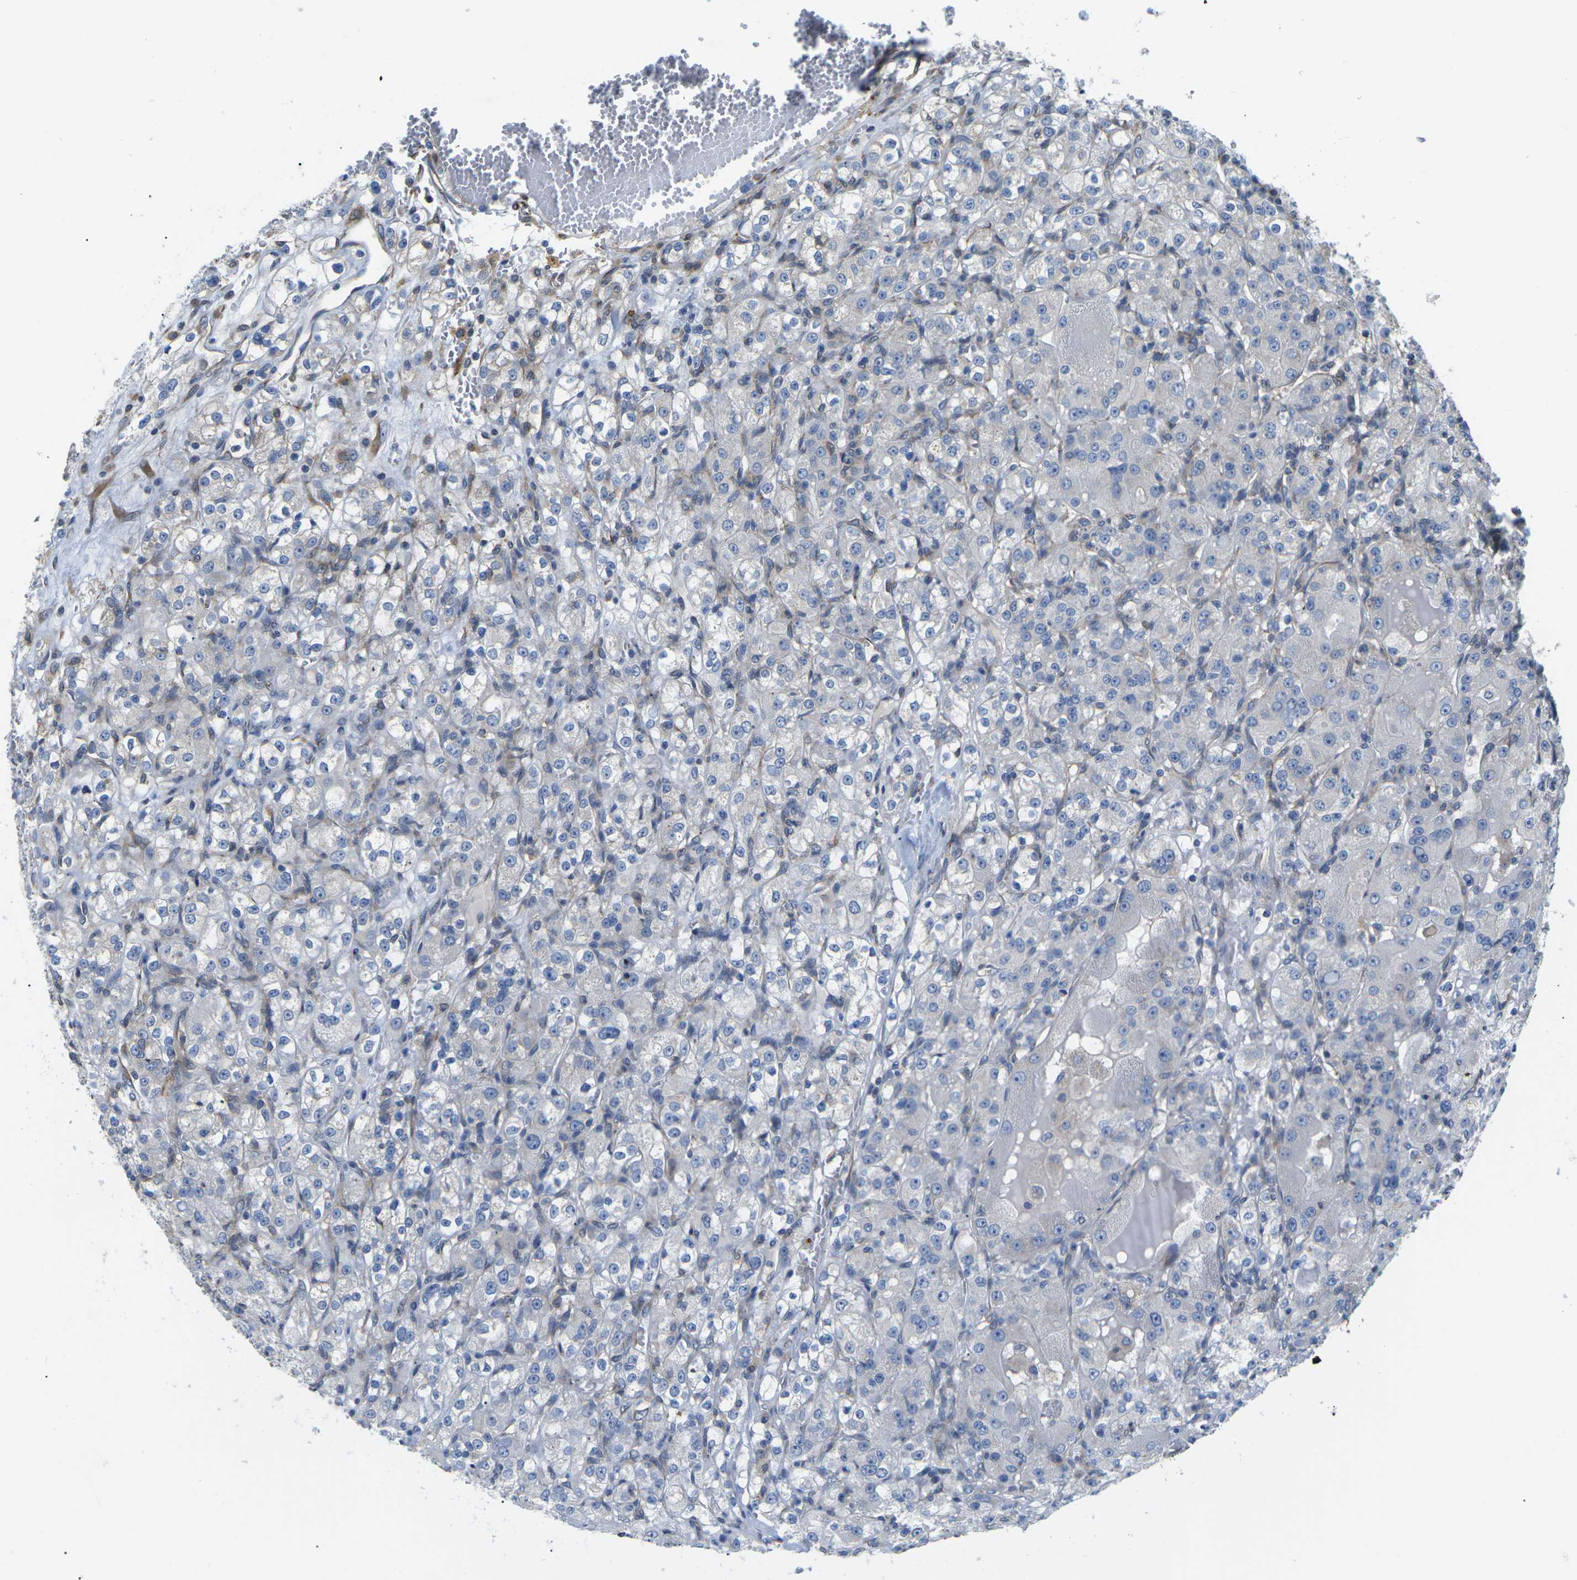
{"staining": {"intensity": "negative", "quantity": "none", "location": "none"}, "tissue": "renal cancer", "cell_type": "Tumor cells", "image_type": "cancer", "snomed": [{"axis": "morphology", "description": "Normal tissue, NOS"}, {"axis": "morphology", "description": "Adenocarcinoma, NOS"}, {"axis": "topography", "description": "Kidney"}], "caption": "A high-resolution histopathology image shows immunohistochemistry (IHC) staining of renal adenocarcinoma, which exhibits no significant positivity in tumor cells.", "gene": "TMEFF2", "patient": {"sex": "male", "age": 61}}